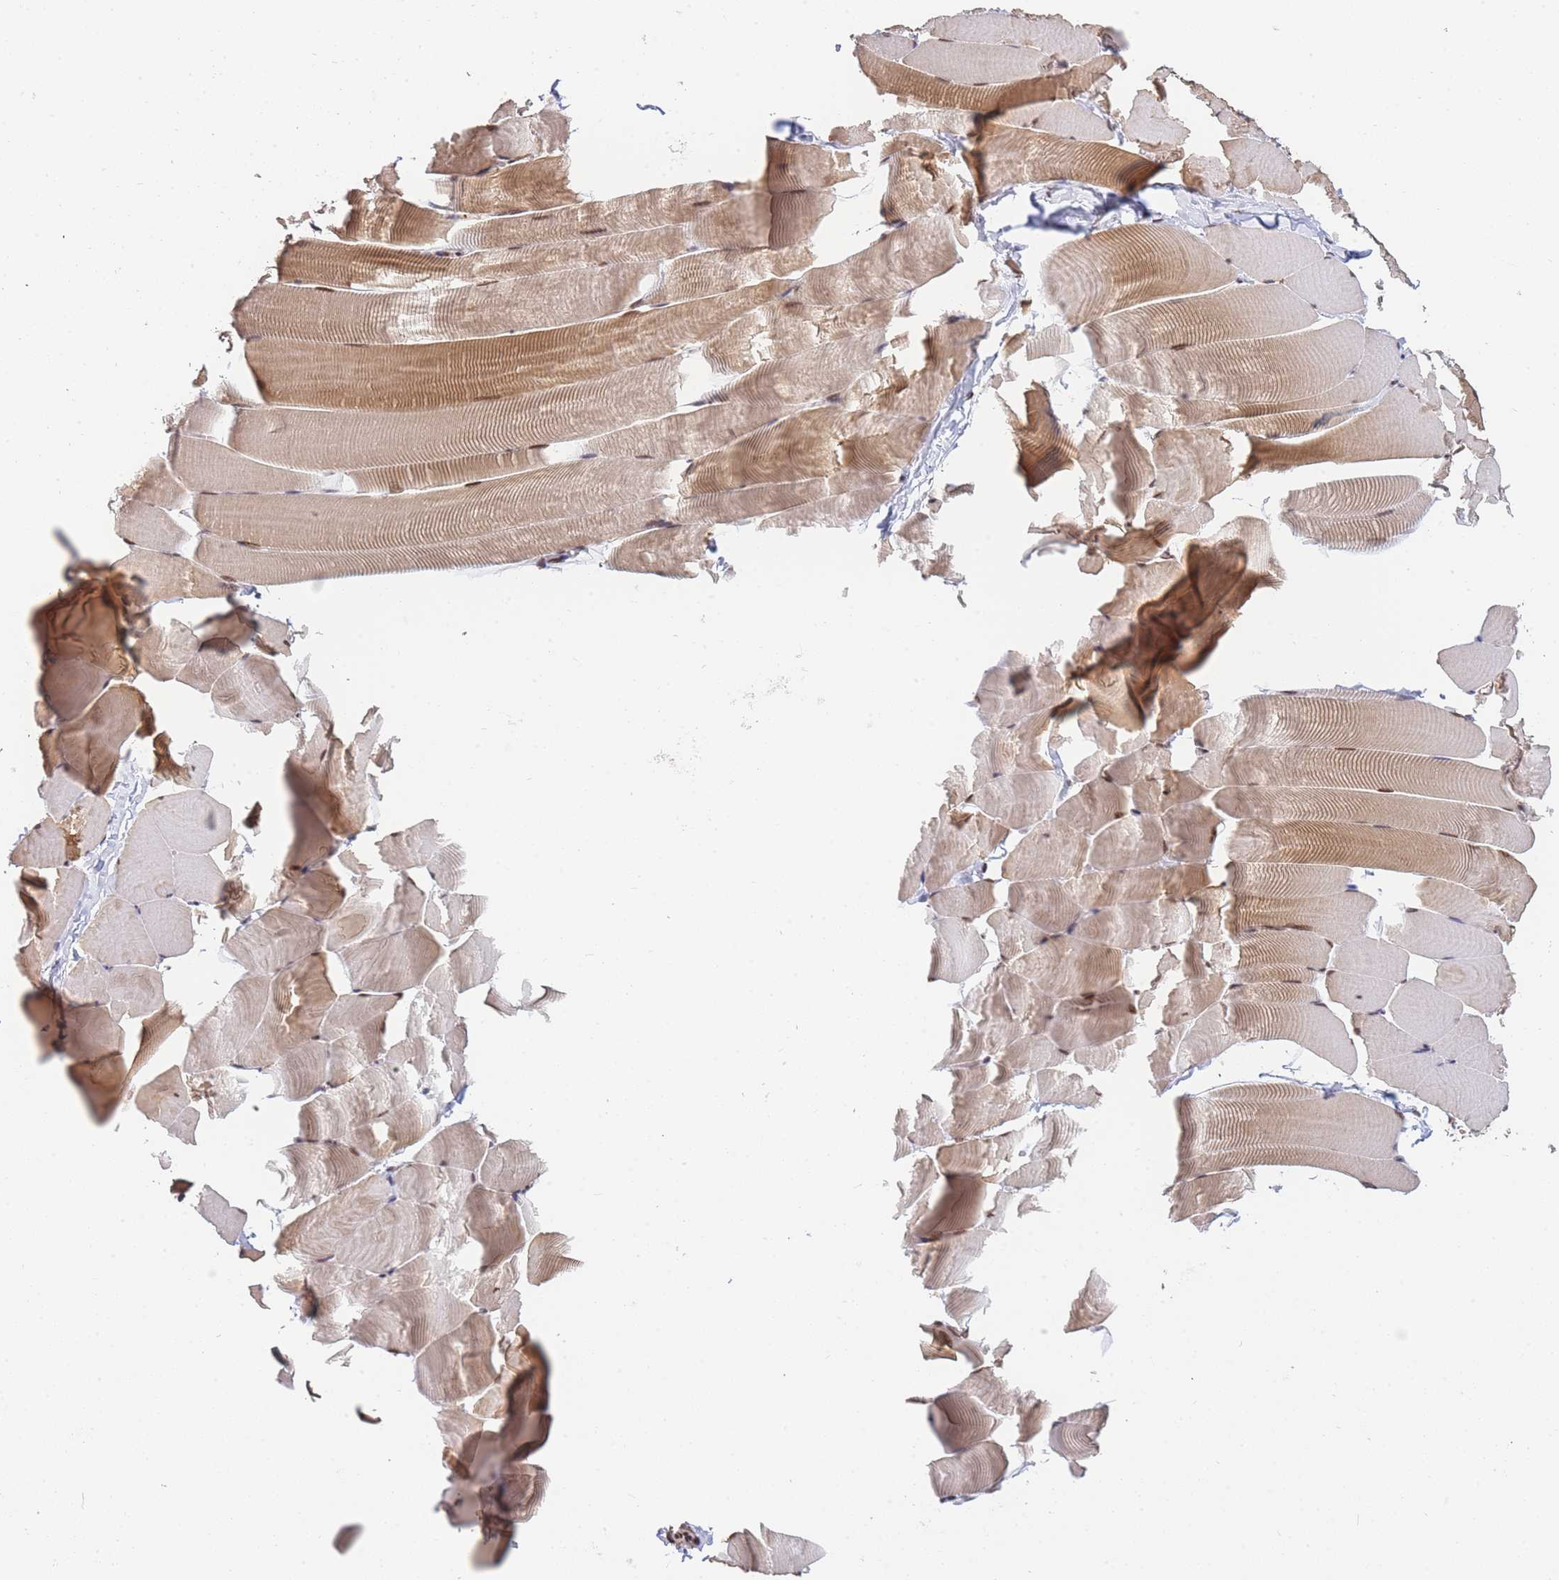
{"staining": {"intensity": "strong", "quantity": ">75%", "location": "cytoplasmic/membranous,nuclear"}, "tissue": "skeletal muscle", "cell_type": "Myocytes", "image_type": "normal", "snomed": [{"axis": "morphology", "description": "Normal tissue, NOS"}, {"axis": "topography", "description": "Skeletal muscle"}], "caption": "A brown stain shows strong cytoplasmic/membranous,nuclear positivity of a protein in myocytes of benign skeletal muscle.", "gene": "PRKDC", "patient": {"sex": "male", "age": 25}}